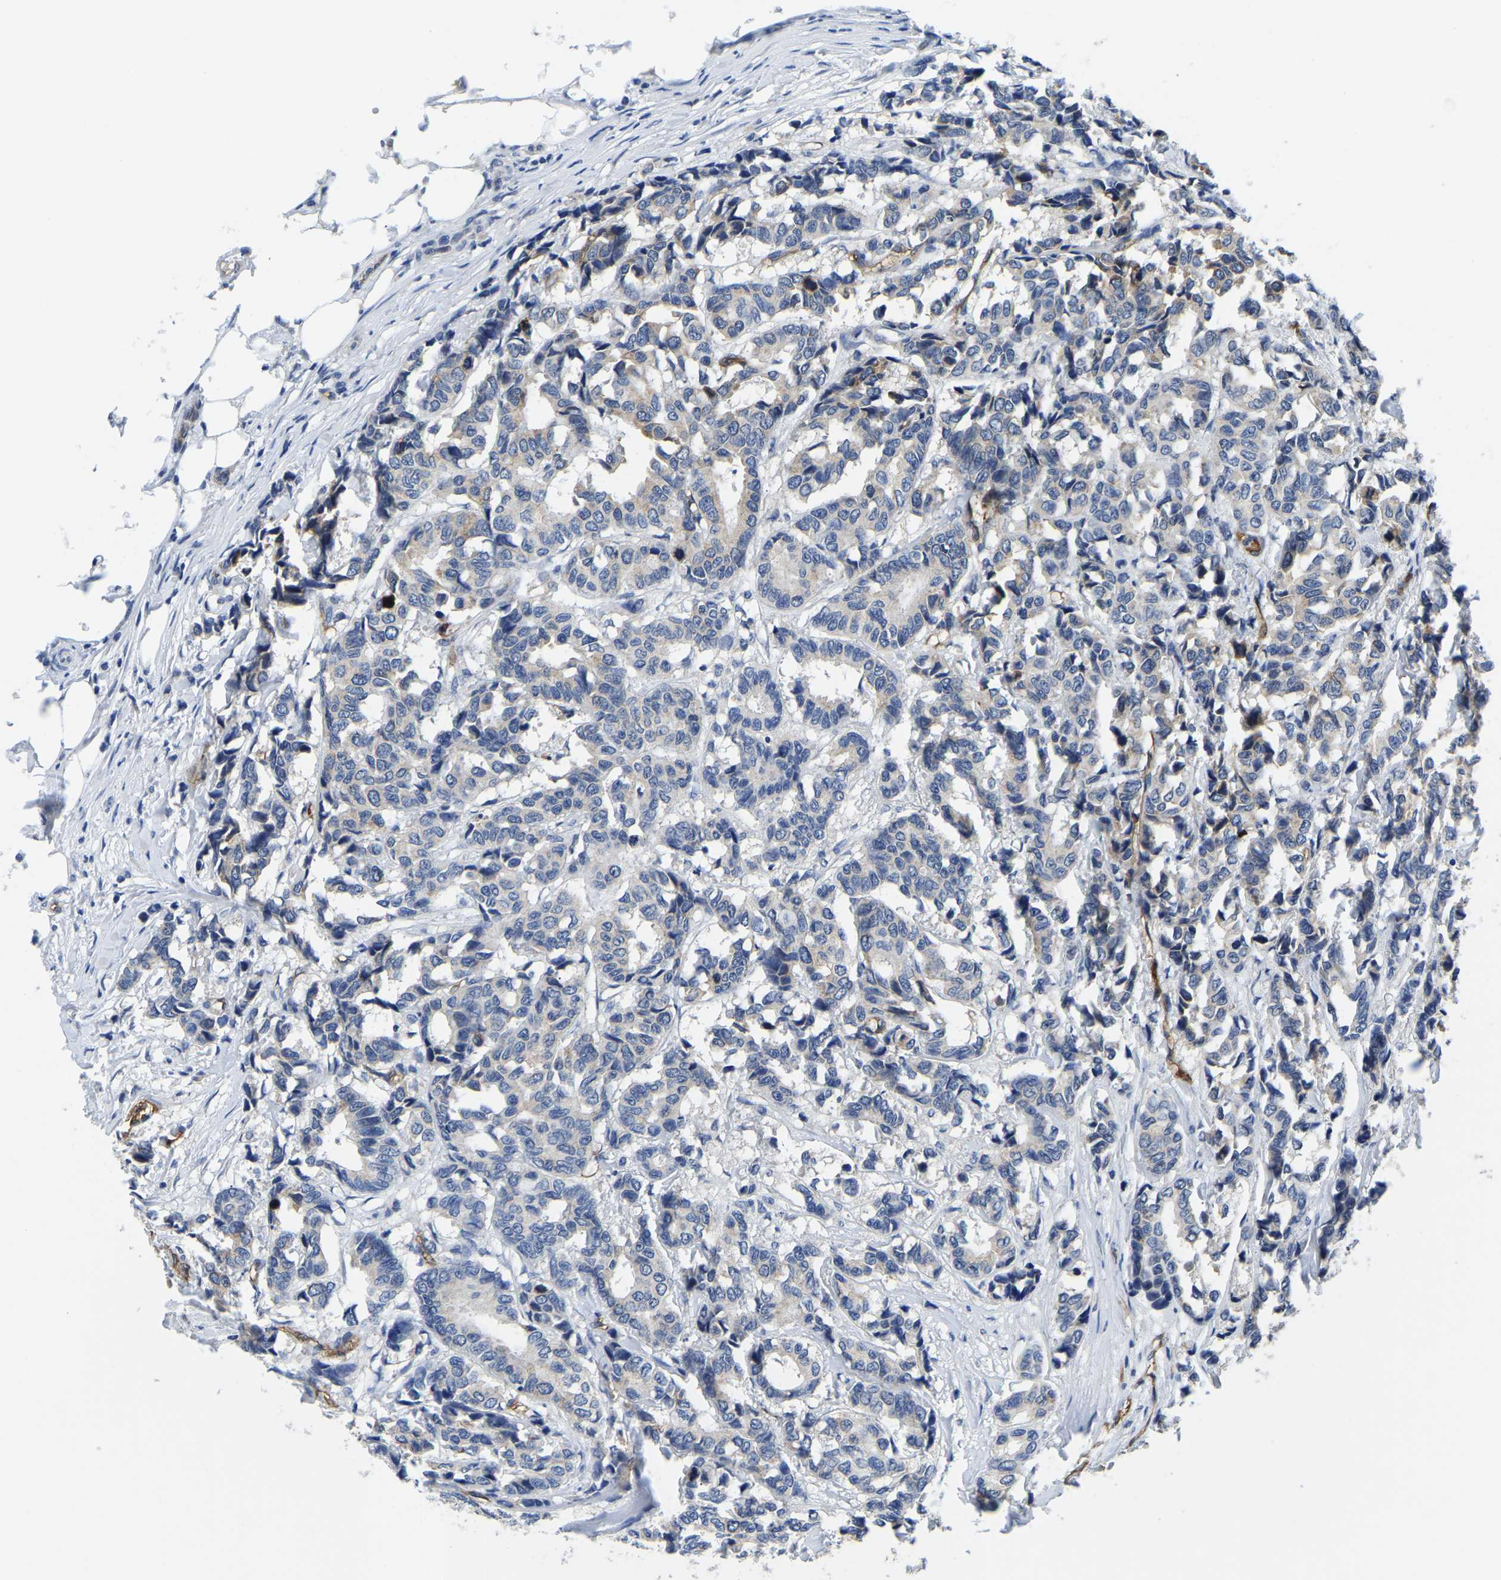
{"staining": {"intensity": "negative", "quantity": "none", "location": "none"}, "tissue": "breast cancer", "cell_type": "Tumor cells", "image_type": "cancer", "snomed": [{"axis": "morphology", "description": "Duct carcinoma"}, {"axis": "topography", "description": "Breast"}], "caption": "High power microscopy histopathology image of an immunohistochemistry photomicrograph of intraductal carcinoma (breast), revealing no significant positivity in tumor cells. (DAB immunohistochemistry with hematoxylin counter stain).", "gene": "ITGA2", "patient": {"sex": "female", "age": 87}}